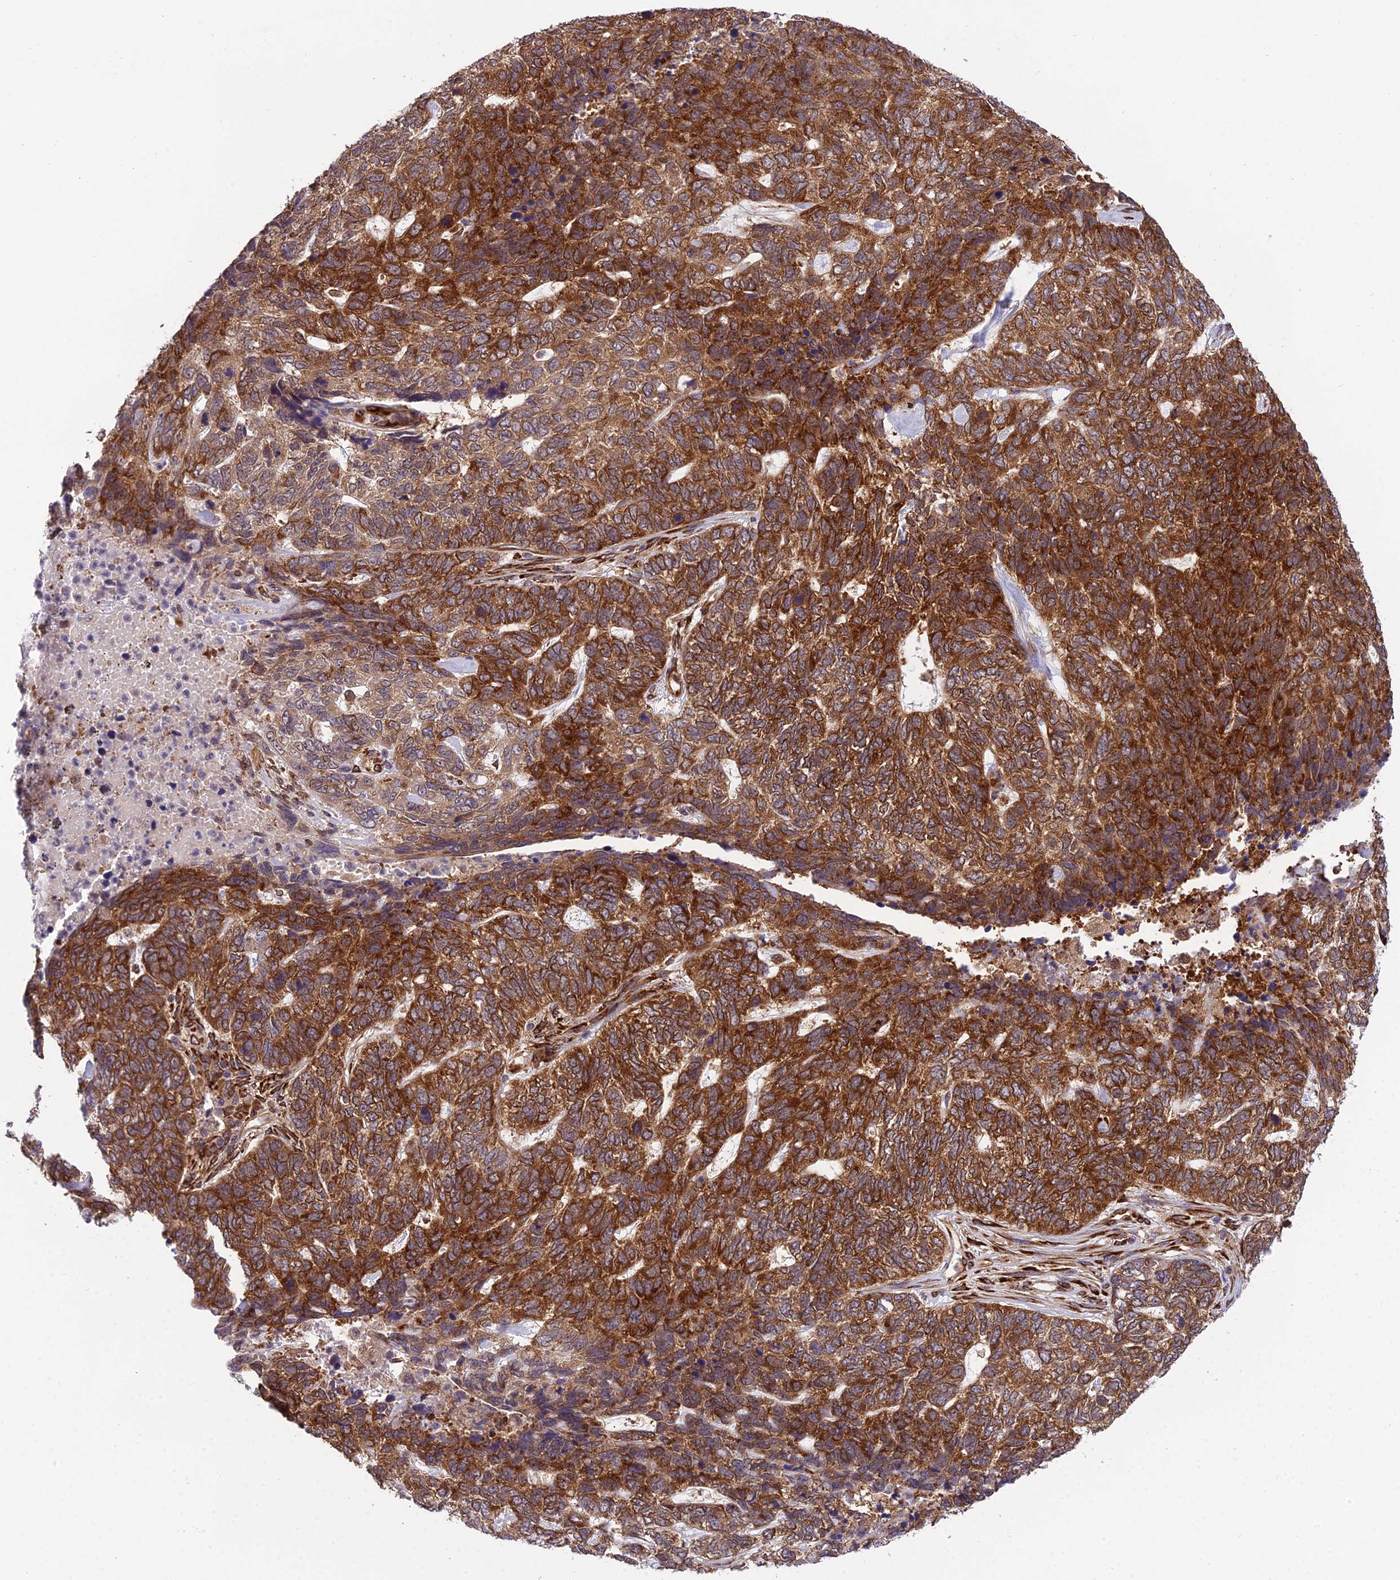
{"staining": {"intensity": "strong", "quantity": ">75%", "location": "cytoplasmic/membranous"}, "tissue": "skin cancer", "cell_type": "Tumor cells", "image_type": "cancer", "snomed": [{"axis": "morphology", "description": "Basal cell carcinoma"}, {"axis": "topography", "description": "Skin"}], "caption": "Immunohistochemistry (IHC) image of human skin cancer stained for a protein (brown), which exhibits high levels of strong cytoplasmic/membranous expression in approximately >75% of tumor cells.", "gene": "DHCR7", "patient": {"sex": "female", "age": 65}}